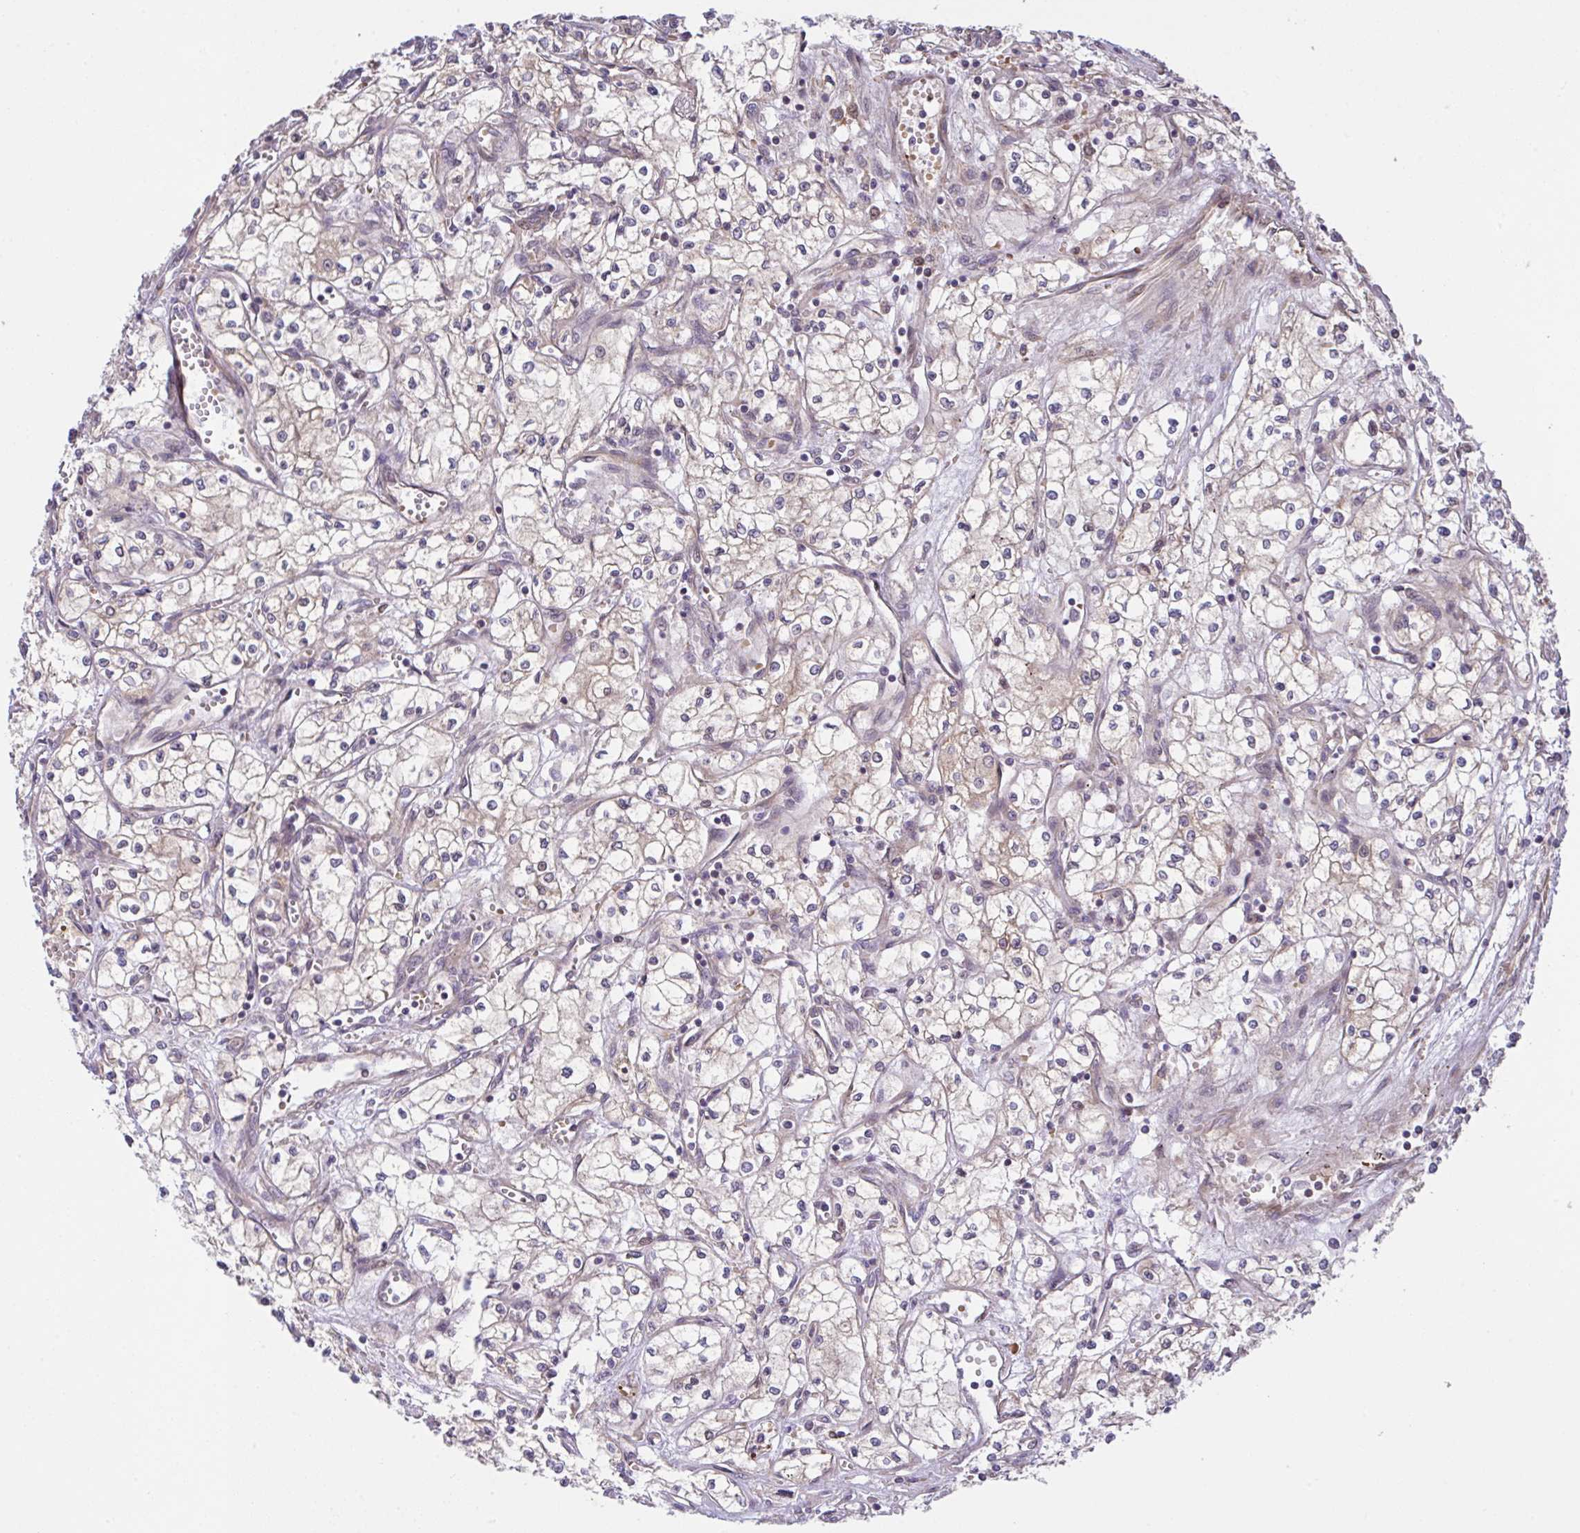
{"staining": {"intensity": "weak", "quantity": "25%-75%", "location": "cytoplasmic/membranous"}, "tissue": "renal cancer", "cell_type": "Tumor cells", "image_type": "cancer", "snomed": [{"axis": "morphology", "description": "Adenocarcinoma, NOS"}, {"axis": "topography", "description": "Kidney"}], "caption": "Tumor cells show low levels of weak cytoplasmic/membranous expression in approximately 25%-75% of cells in renal cancer. (DAB (3,3'-diaminobenzidine) IHC, brown staining for protein, blue staining for nuclei).", "gene": "UBE4A", "patient": {"sex": "male", "age": 59}}